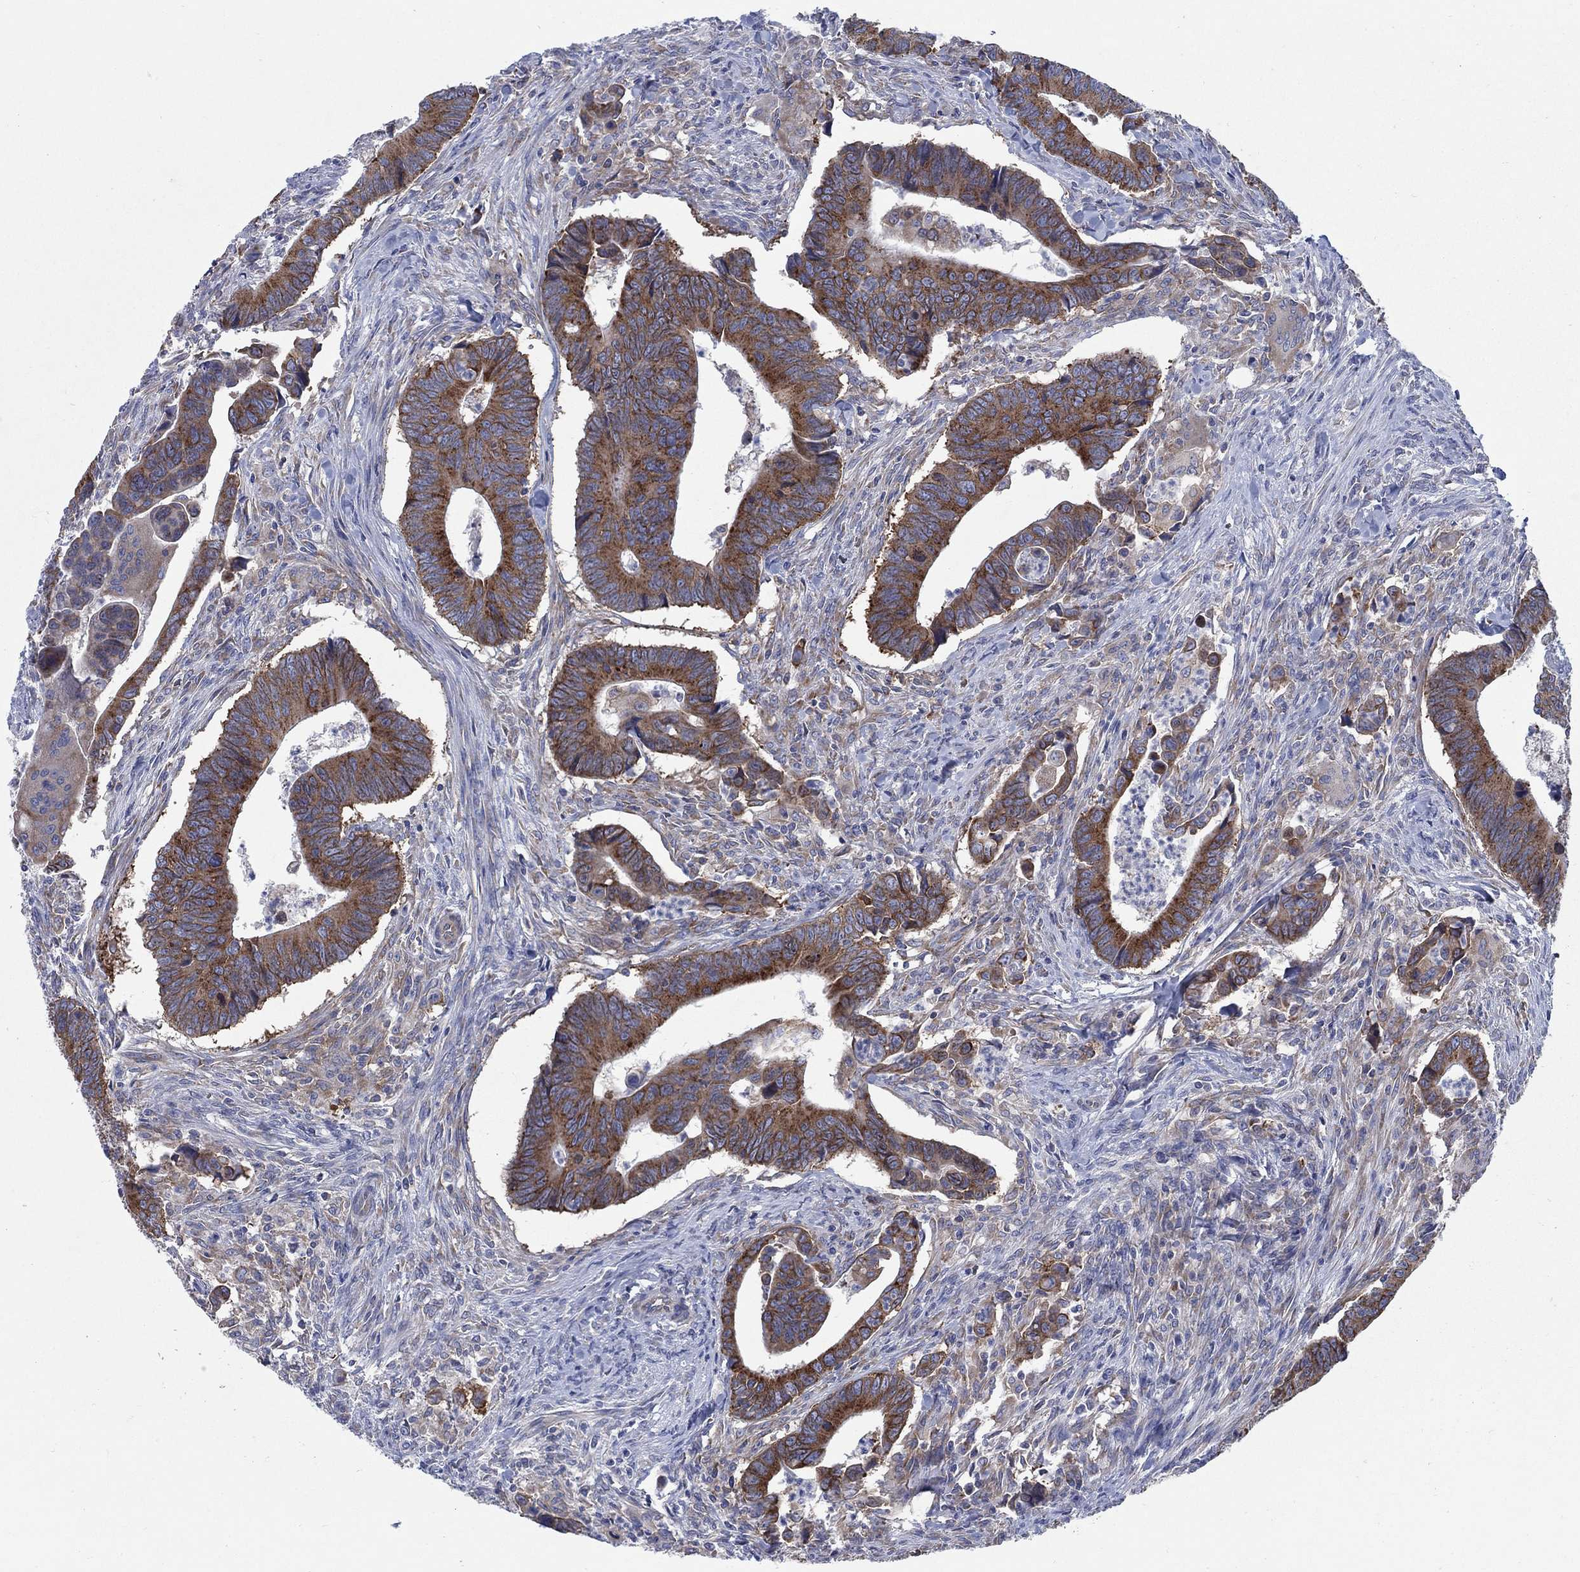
{"staining": {"intensity": "strong", "quantity": "25%-75%", "location": "cytoplasmic/membranous"}, "tissue": "colorectal cancer", "cell_type": "Tumor cells", "image_type": "cancer", "snomed": [{"axis": "morphology", "description": "Adenocarcinoma, NOS"}, {"axis": "topography", "description": "Rectum"}], "caption": "Adenocarcinoma (colorectal) stained for a protein reveals strong cytoplasmic/membranous positivity in tumor cells.", "gene": "TMEM59", "patient": {"sex": "male", "age": 67}}